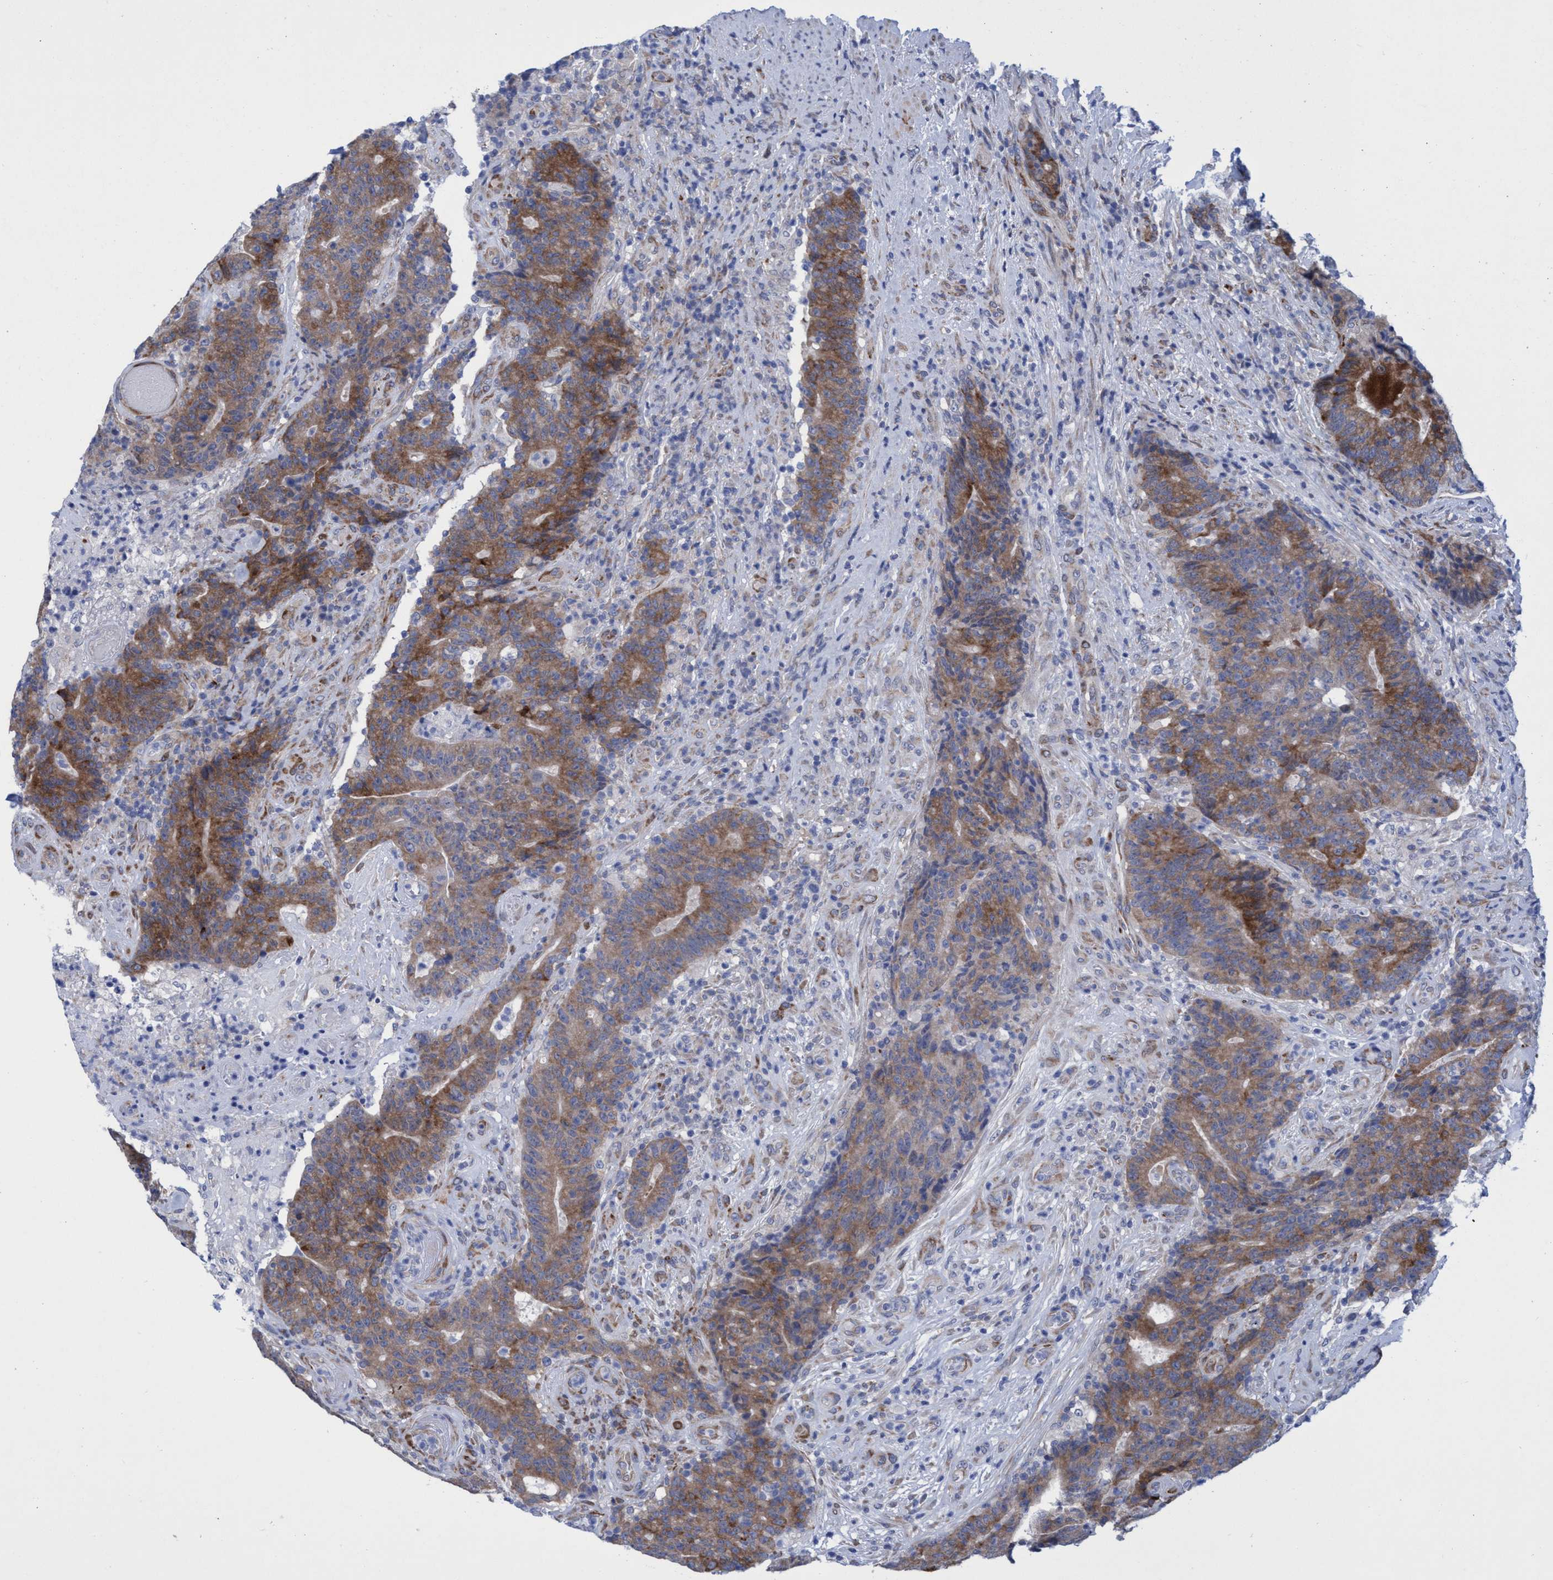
{"staining": {"intensity": "moderate", "quantity": ">75%", "location": "cytoplasmic/membranous"}, "tissue": "colorectal cancer", "cell_type": "Tumor cells", "image_type": "cancer", "snomed": [{"axis": "morphology", "description": "Normal tissue, NOS"}, {"axis": "morphology", "description": "Adenocarcinoma, NOS"}, {"axis": "topography", "description": "Colon"}], "caption": "Adenocarcinoma (colorectal) stained with DAB (3,3'-diaminobenzidine) immunohistochemistry (IHC) reveals medium levels of moderate cytoplasmic/membranous positivity in approximately >75% of tumor cells. Immunohistochemistry stains the protein of interest in brown and the nuclei are stained blue.", "gene": "R3HCC1", "patient": {"sex": "female", "age": 75}}